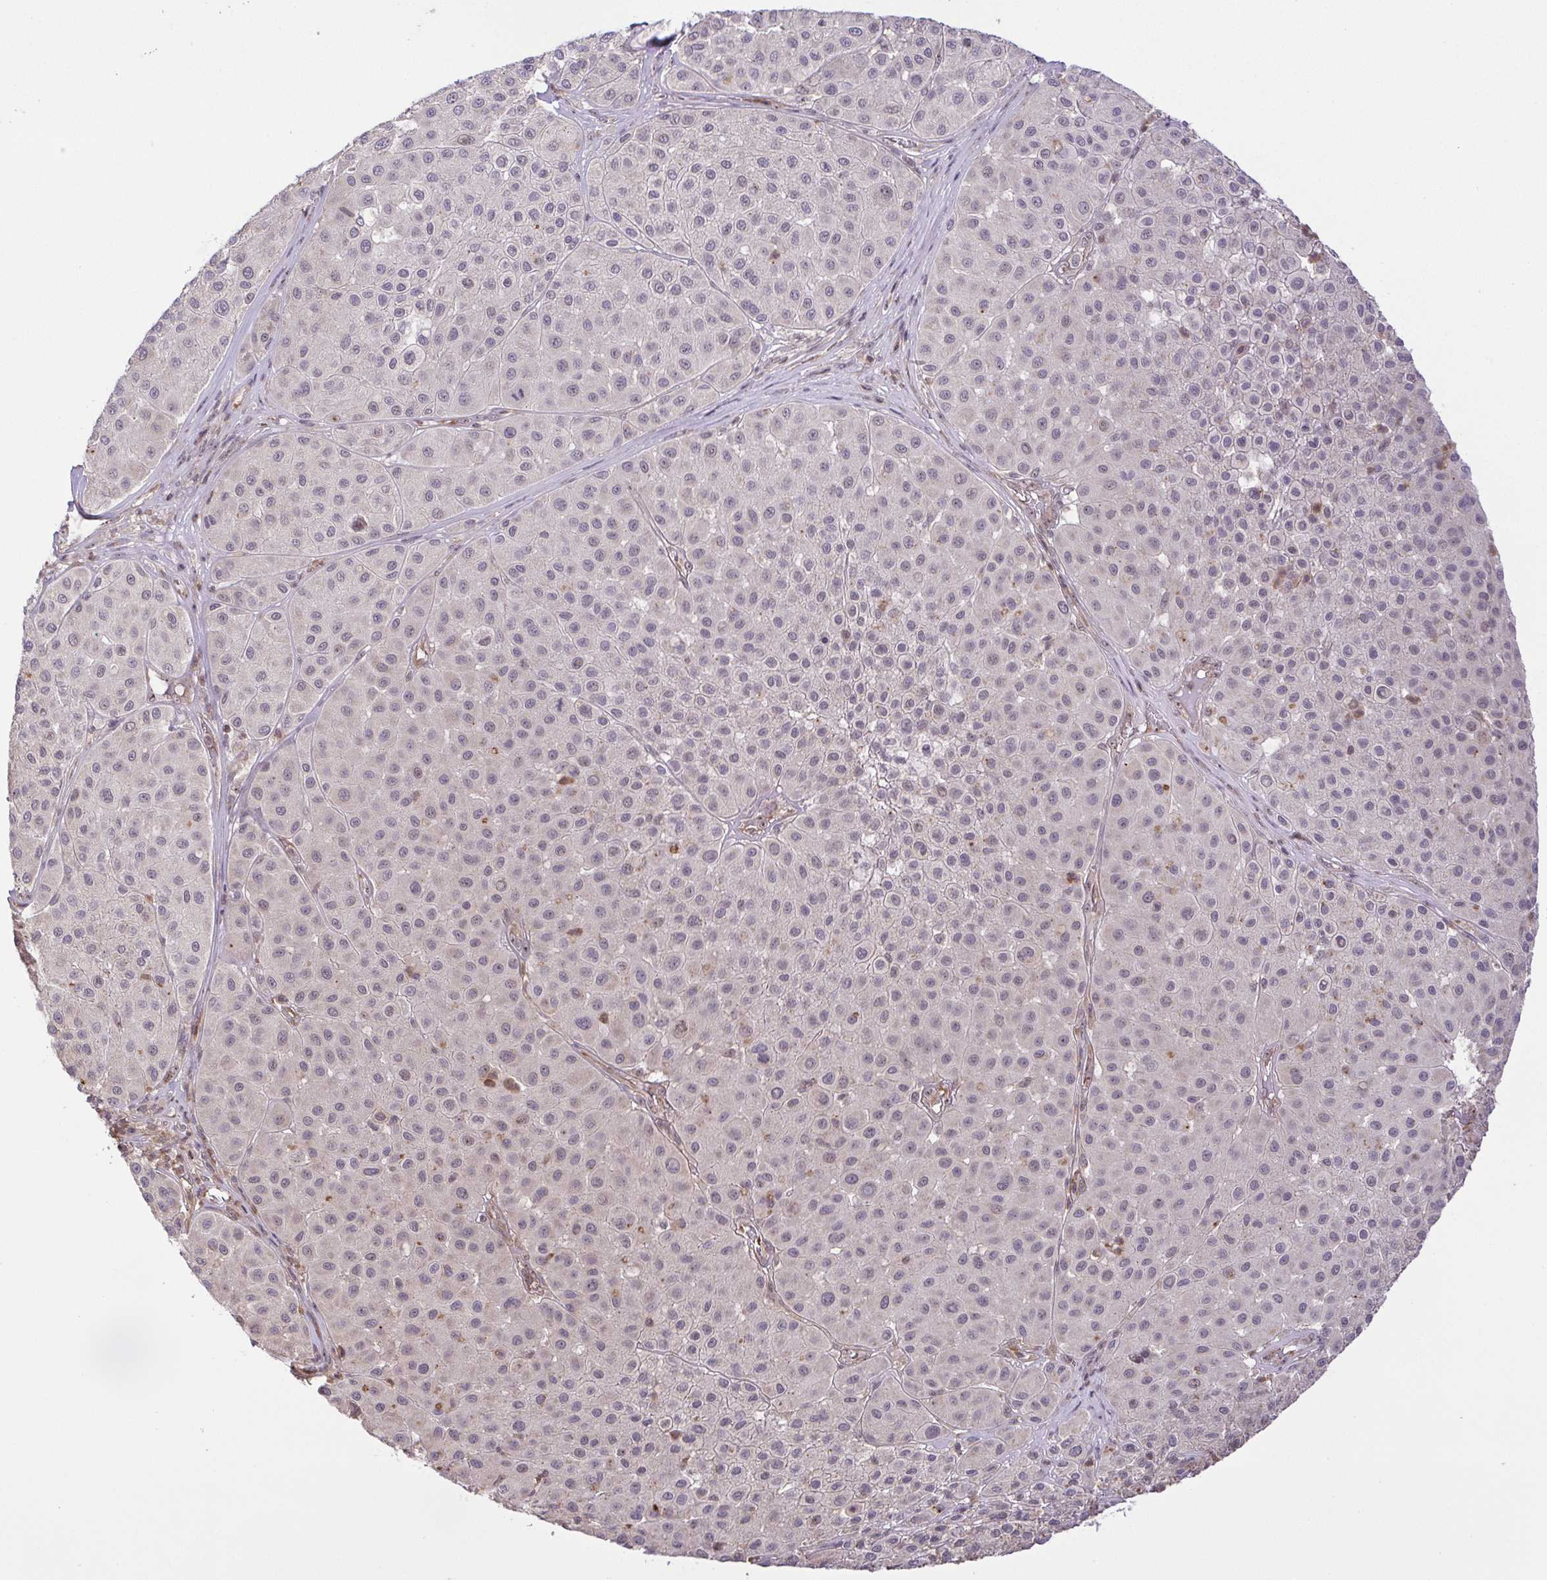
{"staining": {"intensity": "negative", "quantity": "none", "location": "none"}, "tissue": "melanoma", "cell_type": "Tumor cells", "image_type": "cancer", "snomed": [{"axis": "morphology", "description": "Malignant melanoma, Metastatic site"}, {"axis": "topography", "description": "Smooth muscle"}], "caption": "A high-resolution micrograph shows immunohistochemistry (IHC) staining of melanoma, which shows no significant staining in tumor cells. (DAB (3,3'-diaminobenzidine) IHC visualized using brightfield microscopy, high magnification).", "gene": "RSL24D1", "patient": {"sex": "male", "age": 41}}